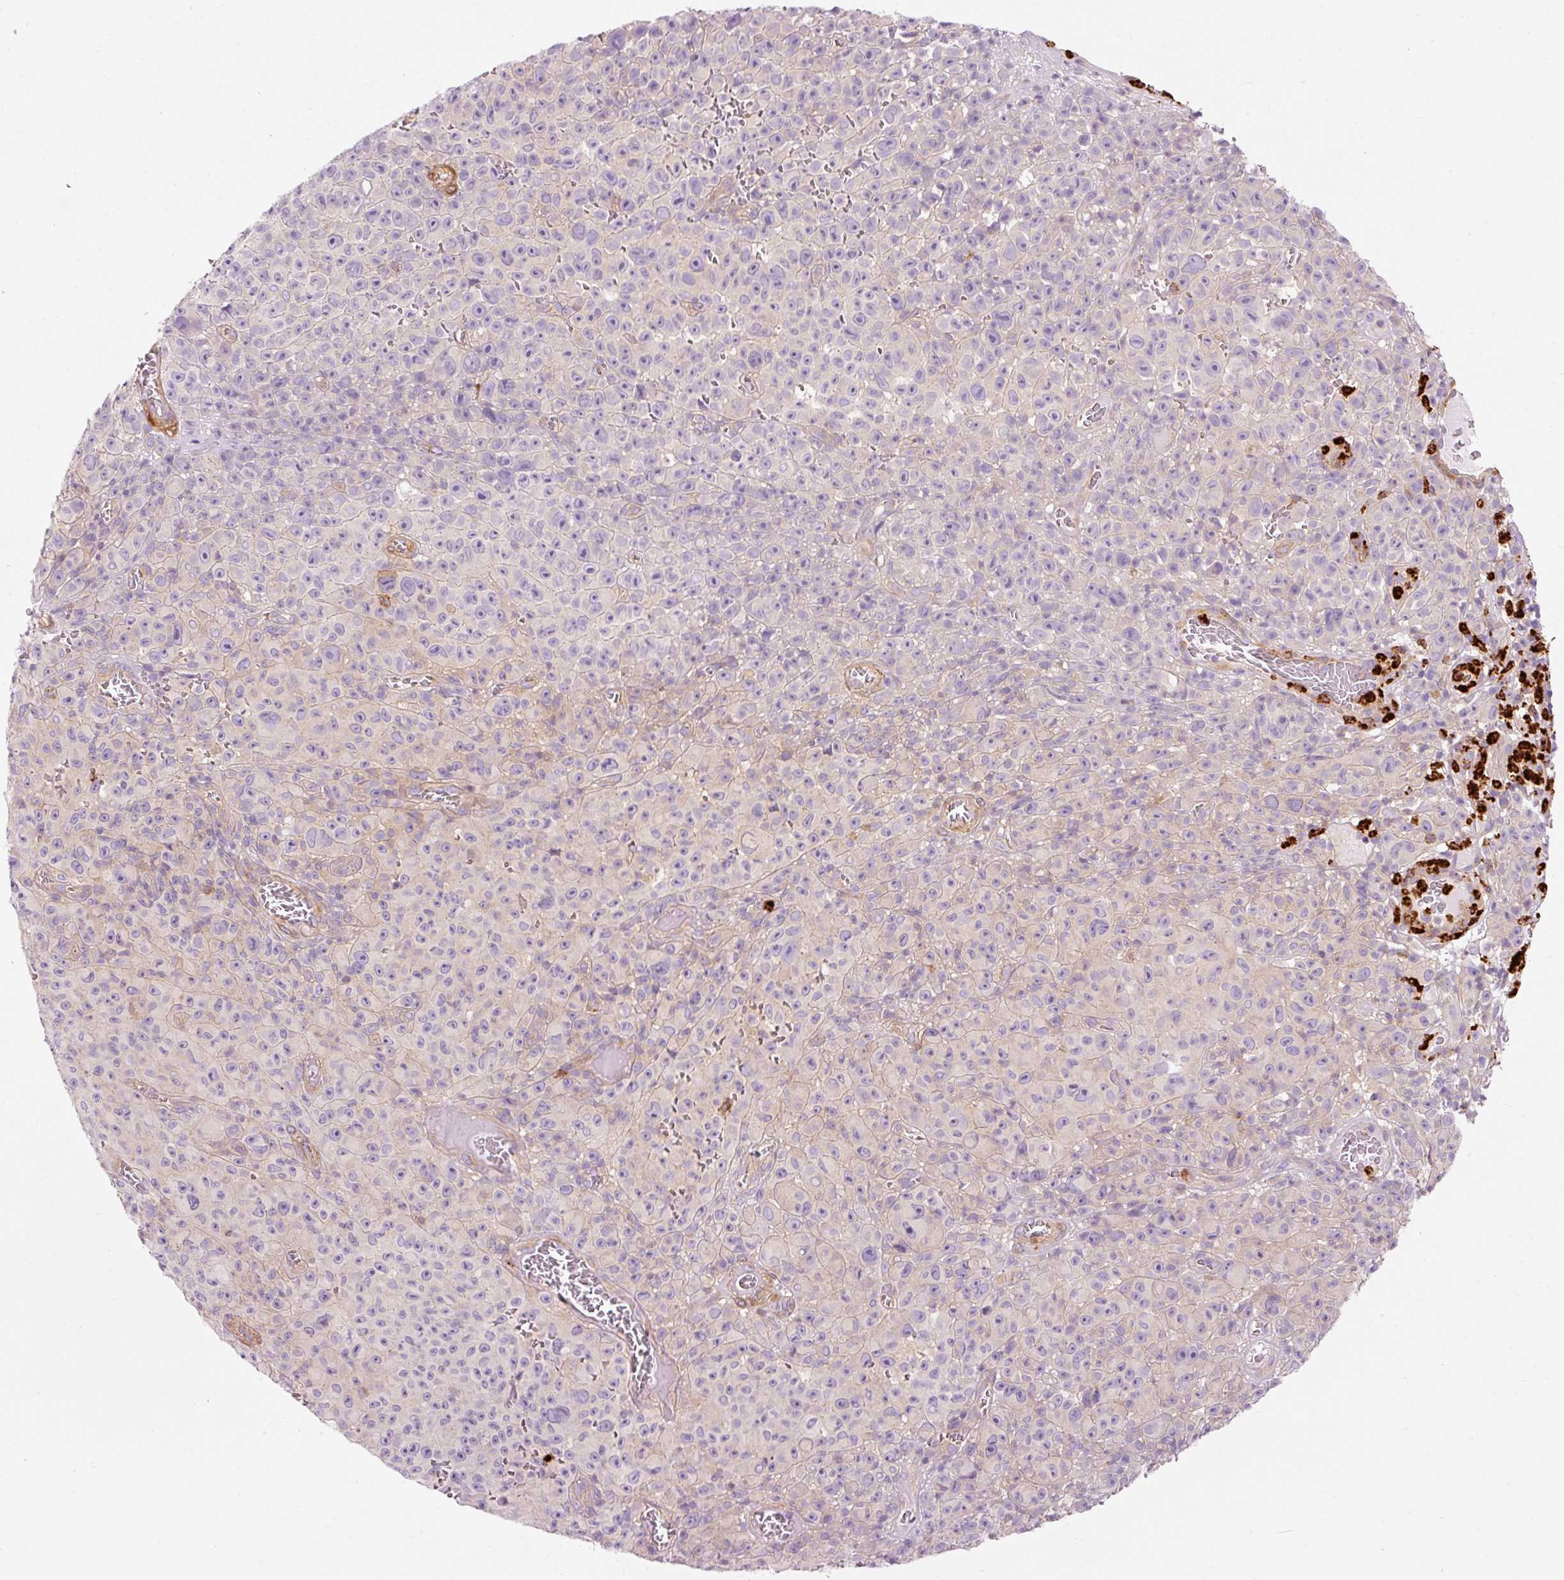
{"staining": {"intensity": "negative", "quantity": "none", "location": "none"}, "tissue": "melanoma", "cell_type": "Tumor cells", "image_type": "cancer", "snomed": [{"axis": "morphology", "description": "Malignant melanoma, NOS"}, {"axis": "topography", "description": "Skin"}], "caption": "Micrograph shows no significant protein staining in tumor cells of malignant melanoma.", "gene": "MAP3K3", "patient": {"sex": "female", "age": 82}}